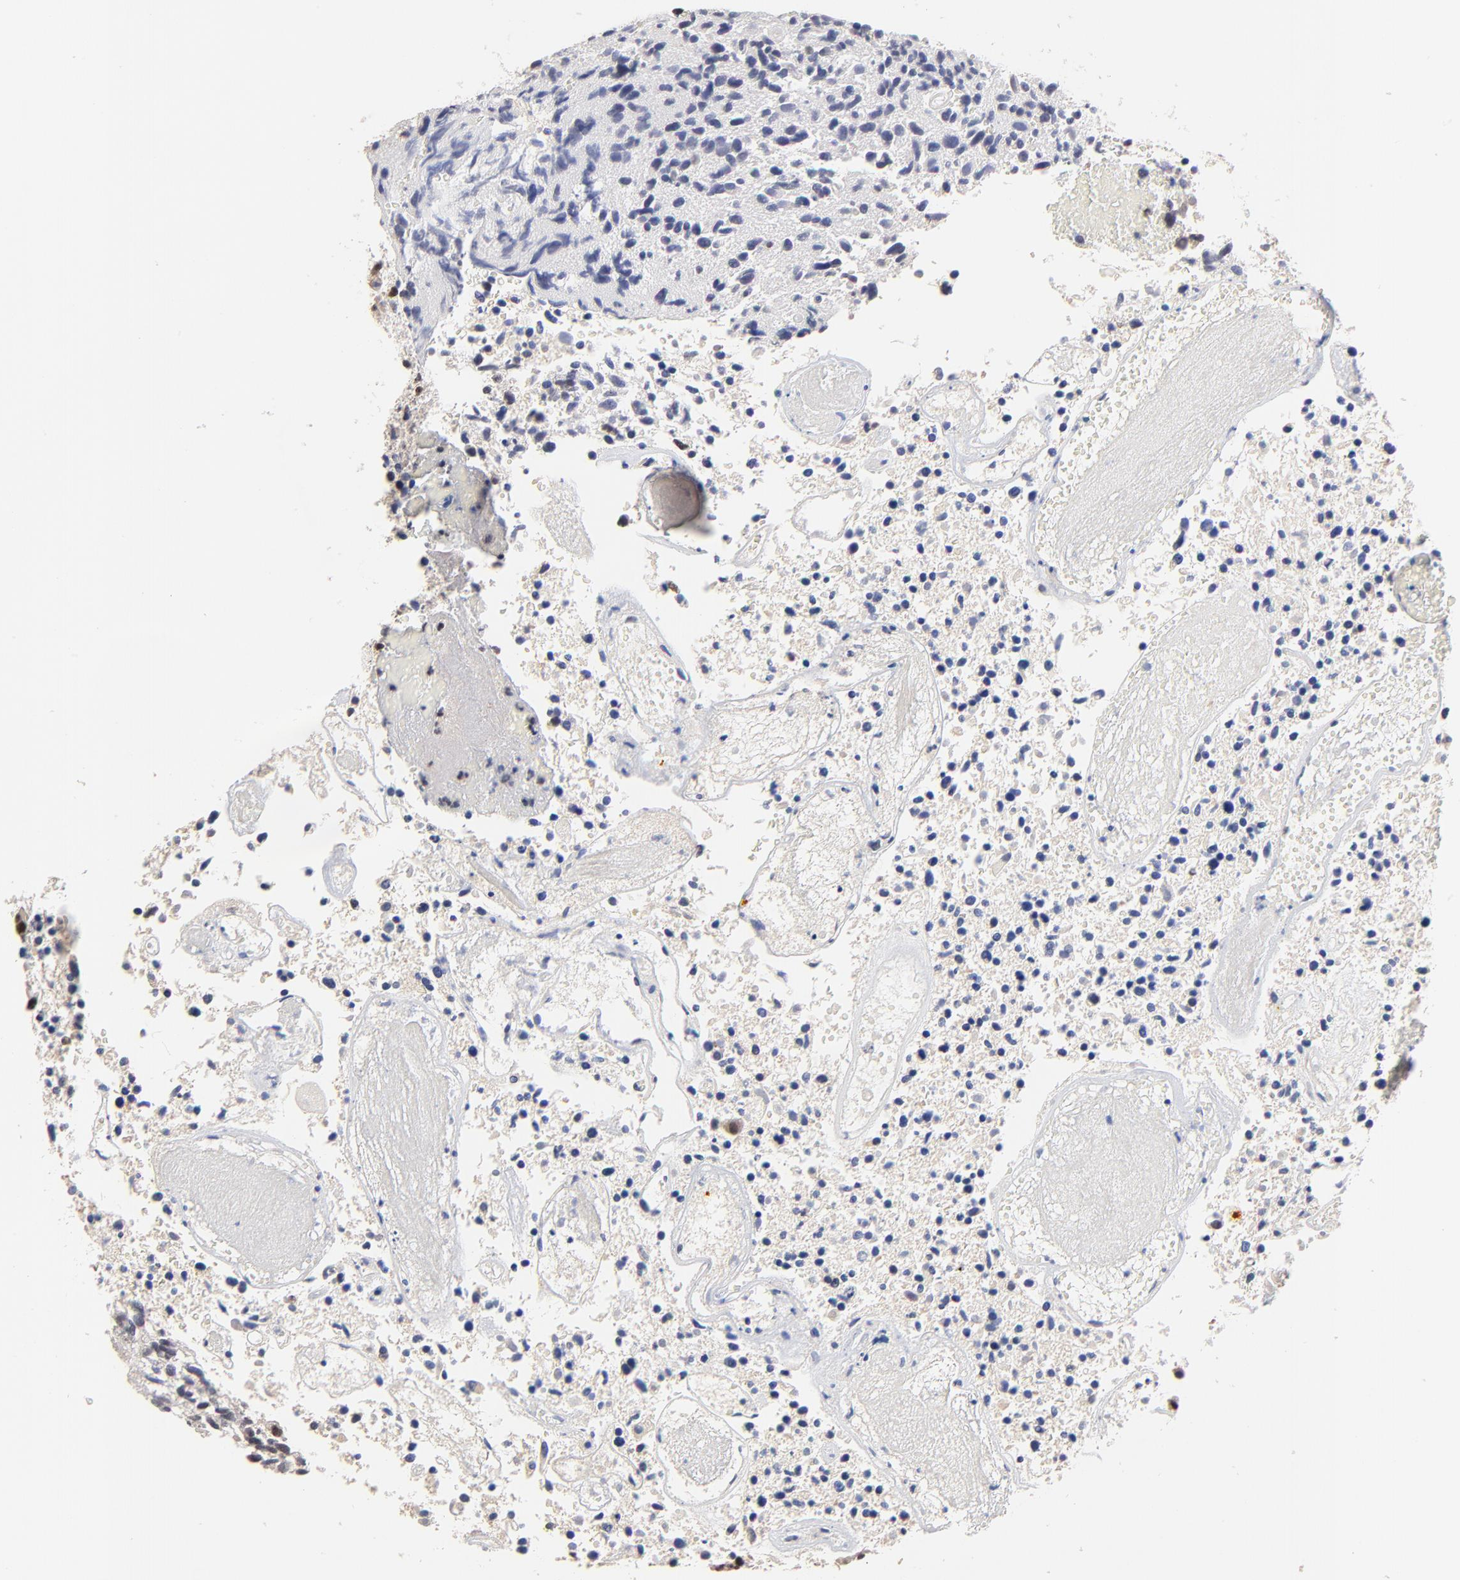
{"staining": {"intensity": "moderate", "quantity": "<25%", "location": "nuclear"}, "tissue": "glioma", "cell_type": "Tumor cells", "image_type": "cancer", "snomed": [{"axis": "morphology", "description": "Glioma, malignant, High grade"}, {"axis": "topography", "description": "Brain"}], "caption": "This is an image of immunohistochemistry (IHC) staining of glioma, which shows moderate expression in the nuclear of tumor cells.", "gene": "DSN1", "patient": {"sex": "male", "age": 72}}